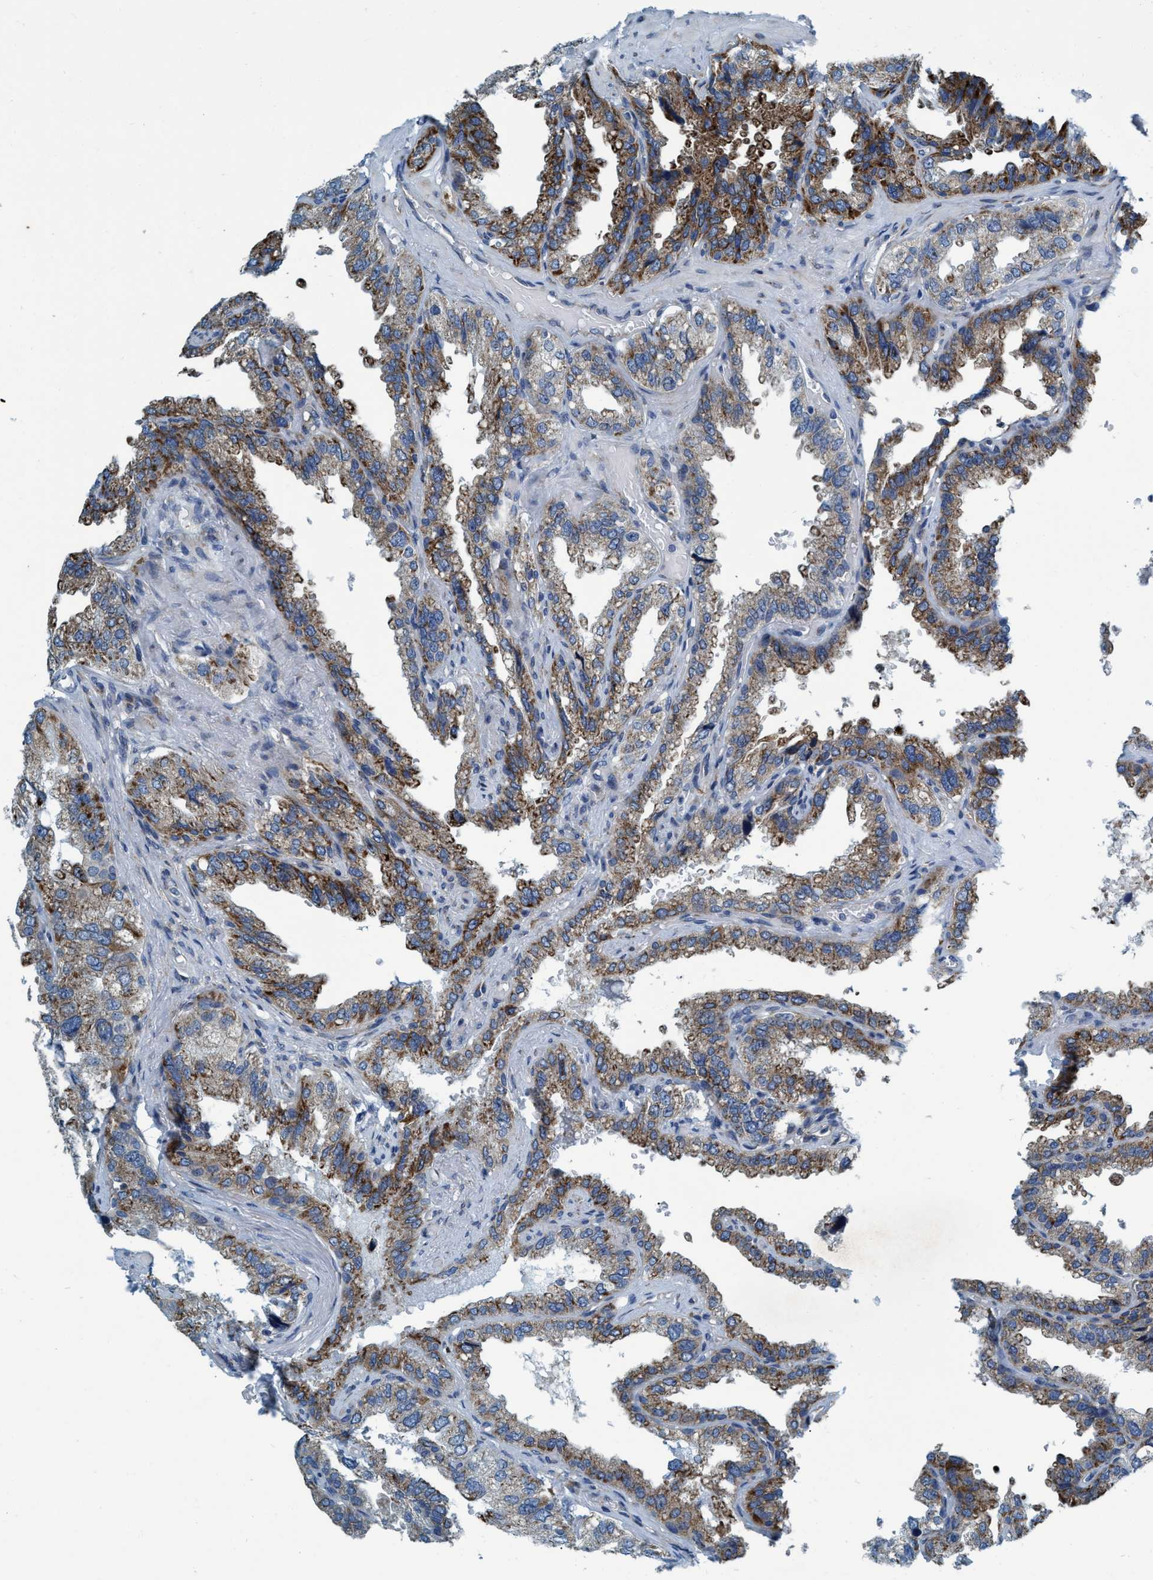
{"staining": {"intensity": "moderate", "quantity": ">75%", "location": "cytoplasmic/membranous"}, "tissue": "seminal vesicle", "cell_type": "Glandular cells", "image_type": "normal", "snomed": [{"axis": "morphology", "description": "Normal tissue, NOS"}, {"axis": "topography", "description": "Seminal veicle"}], "caption": "Immunohistochemical staining of normal human seminal vesicle demonstrates >75% levels of moderate cytoplasmic/membranous protein positivity in about >75% of glandular cells. (Stains: DAB in brown, nuclei in blue, Microscopy: brightfield microscopy at high magnification).", "gene": "ARMC9", "patient": {"sex": "male", "age": 68}}